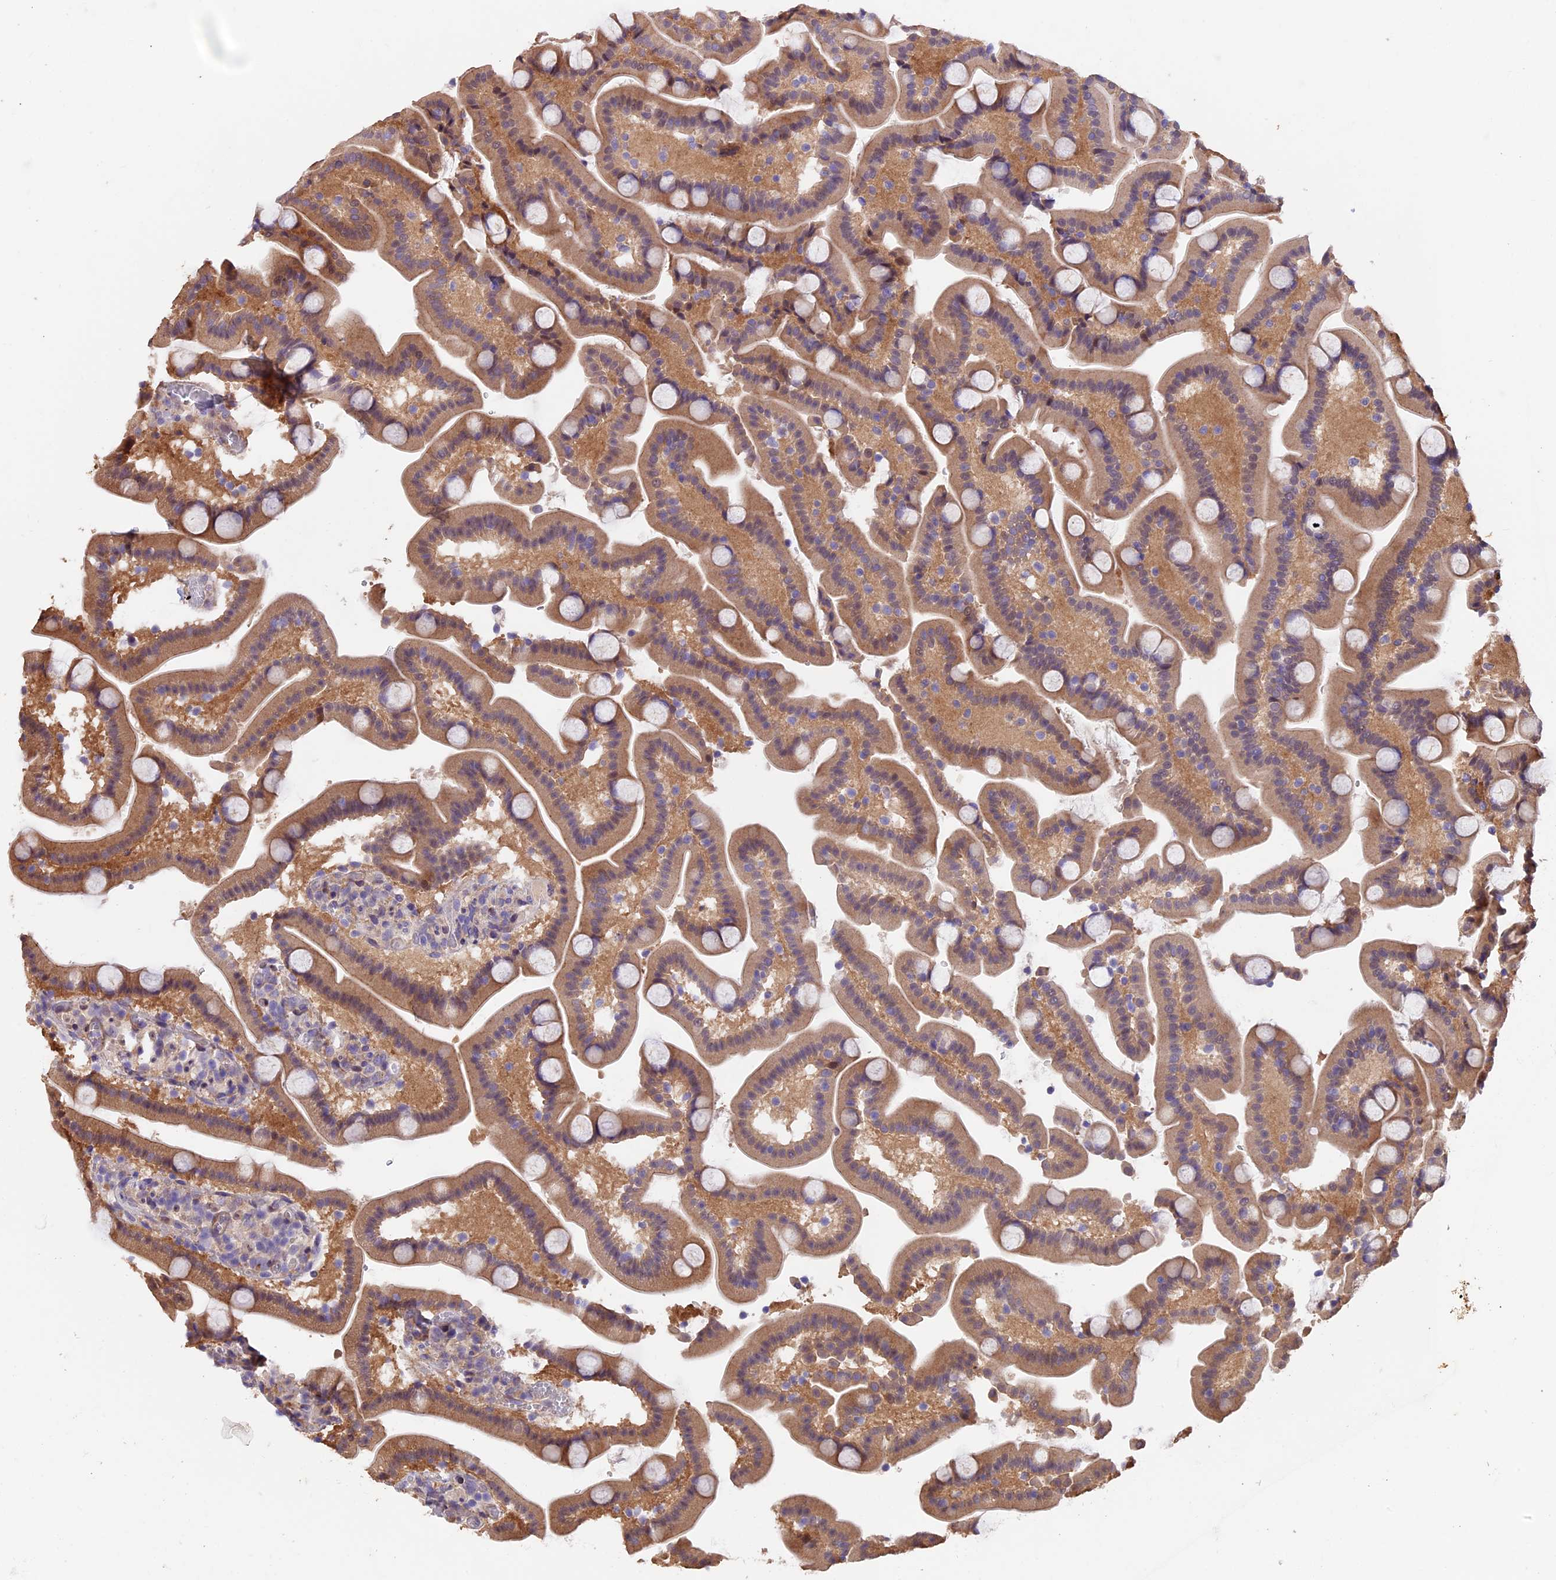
{"staining": {"intensity": "moderate", "quantity": ">75%", "location": "cytoplasmic/membranous"}, "tissue": "duodenum", "cell_type": "Glandular cells", "image_type": "normal", "snomed": [{"axis": "morphology", "description": "Normal tissue, NOS"}, {"axis": "topography", "description": "Duodenum"}], "caption": "Immunohistochemistry (IHC) histopathology image of benign duodenum: human duodenum stained using immunohistochemistry demonstrates medium levels of moderate protein expression localized specifically in the cytoplasmic/membranous of glandular cells, appearing as a cytoplasmic/membranous brown color.", "gene": "NCK2", "patient": {"sex": "male", "age": 55}}